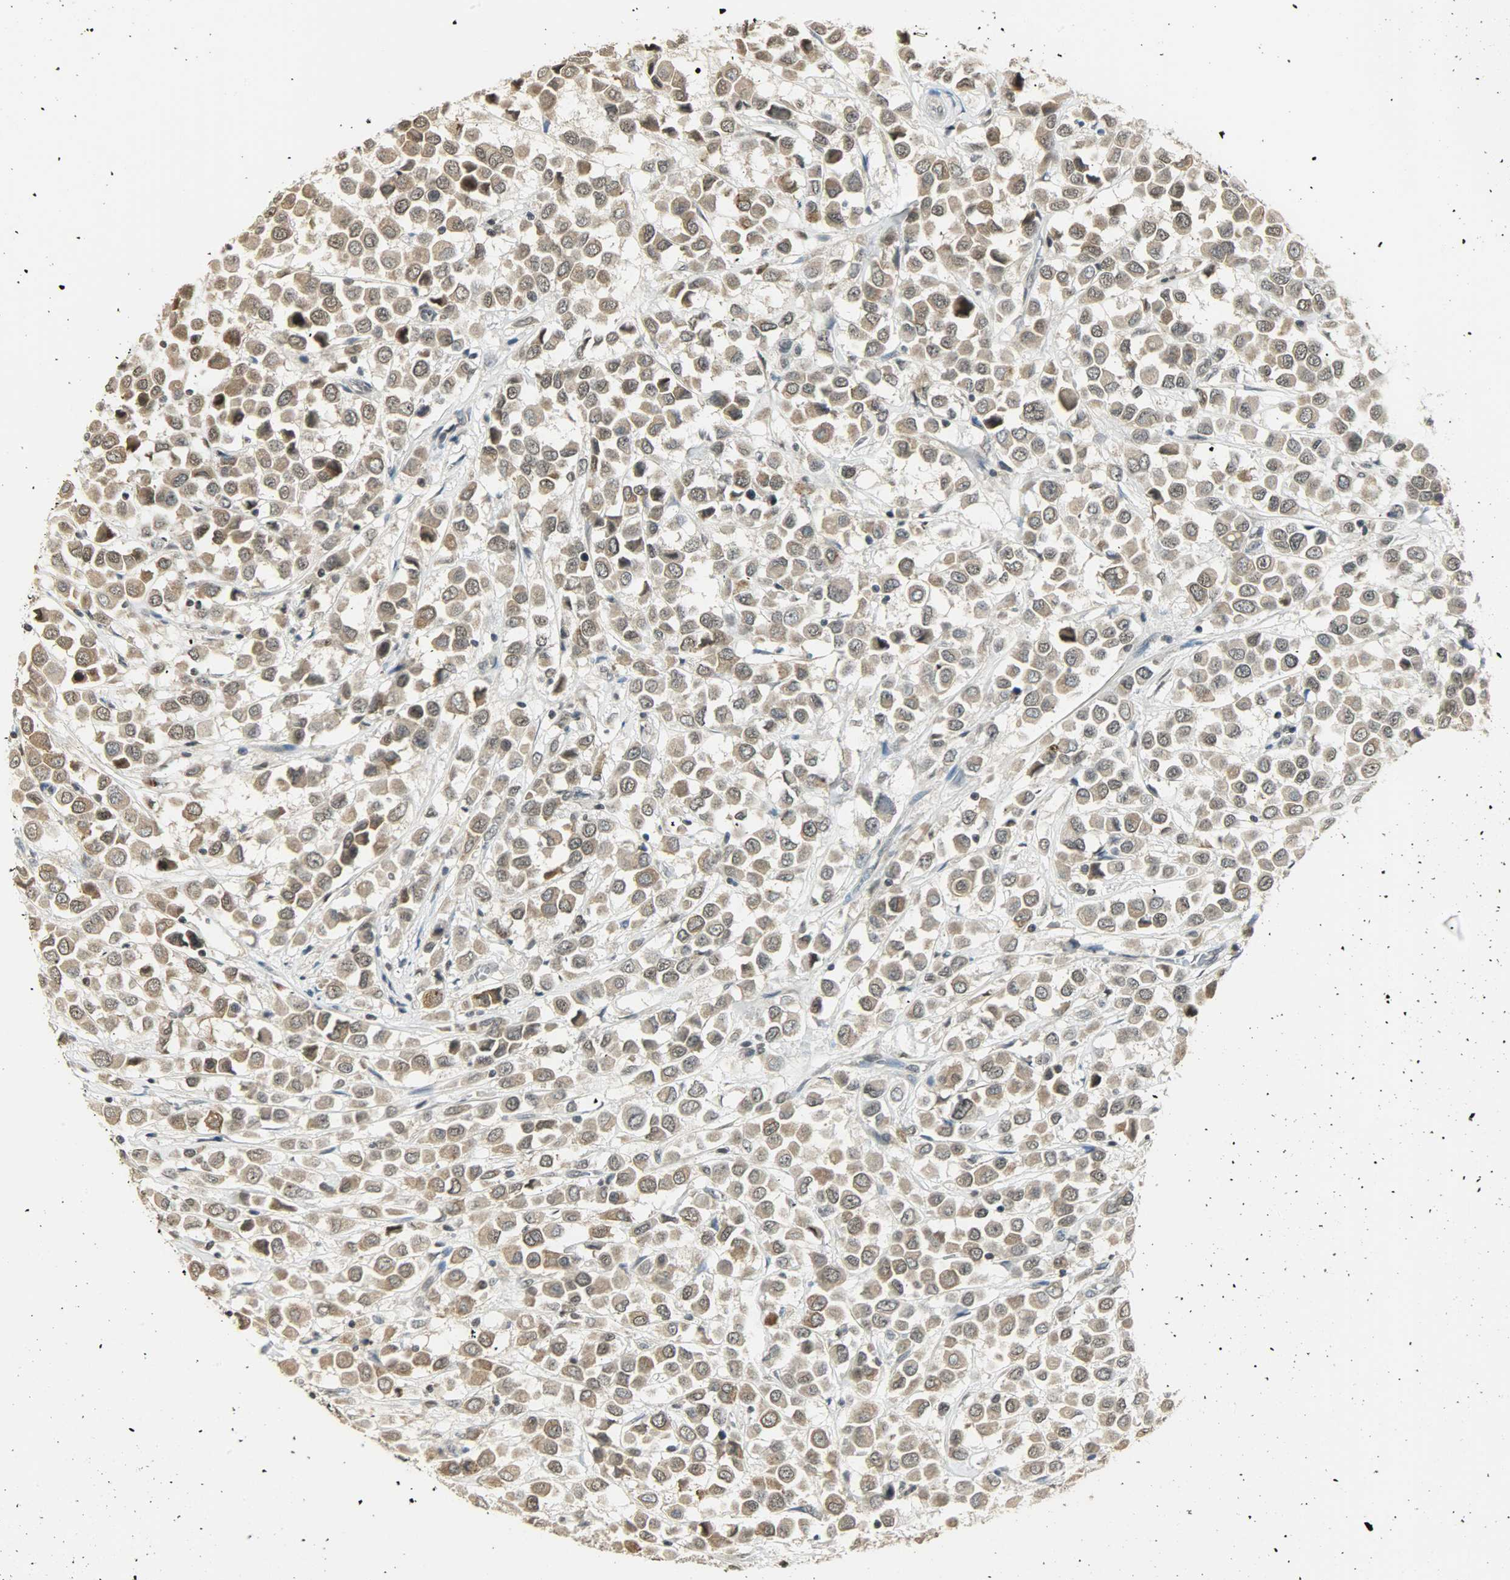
{"staining": {"intensity": "moderate", "quantity": ">75%", "location": "cytoplasmic/membranous"}, "tissue": "breast cancer", "cell_type": "Tumor cells", "image_type": "cancer", "snomed": [{"axis": "morphology", "description": "Duct carcinoma"}, {"axis": "topography", "description": "Breast"}], "caption": "This histopathology image exhibits immunohistochemistry (IHC) staining of human breast cancer (intraductal carcinoma), with medium moderate cytoplasmic/membranous staining in about >75% of tumor cells.", "gene": "SMARCA5", "patient": {"sex": "female", "age": 61}}